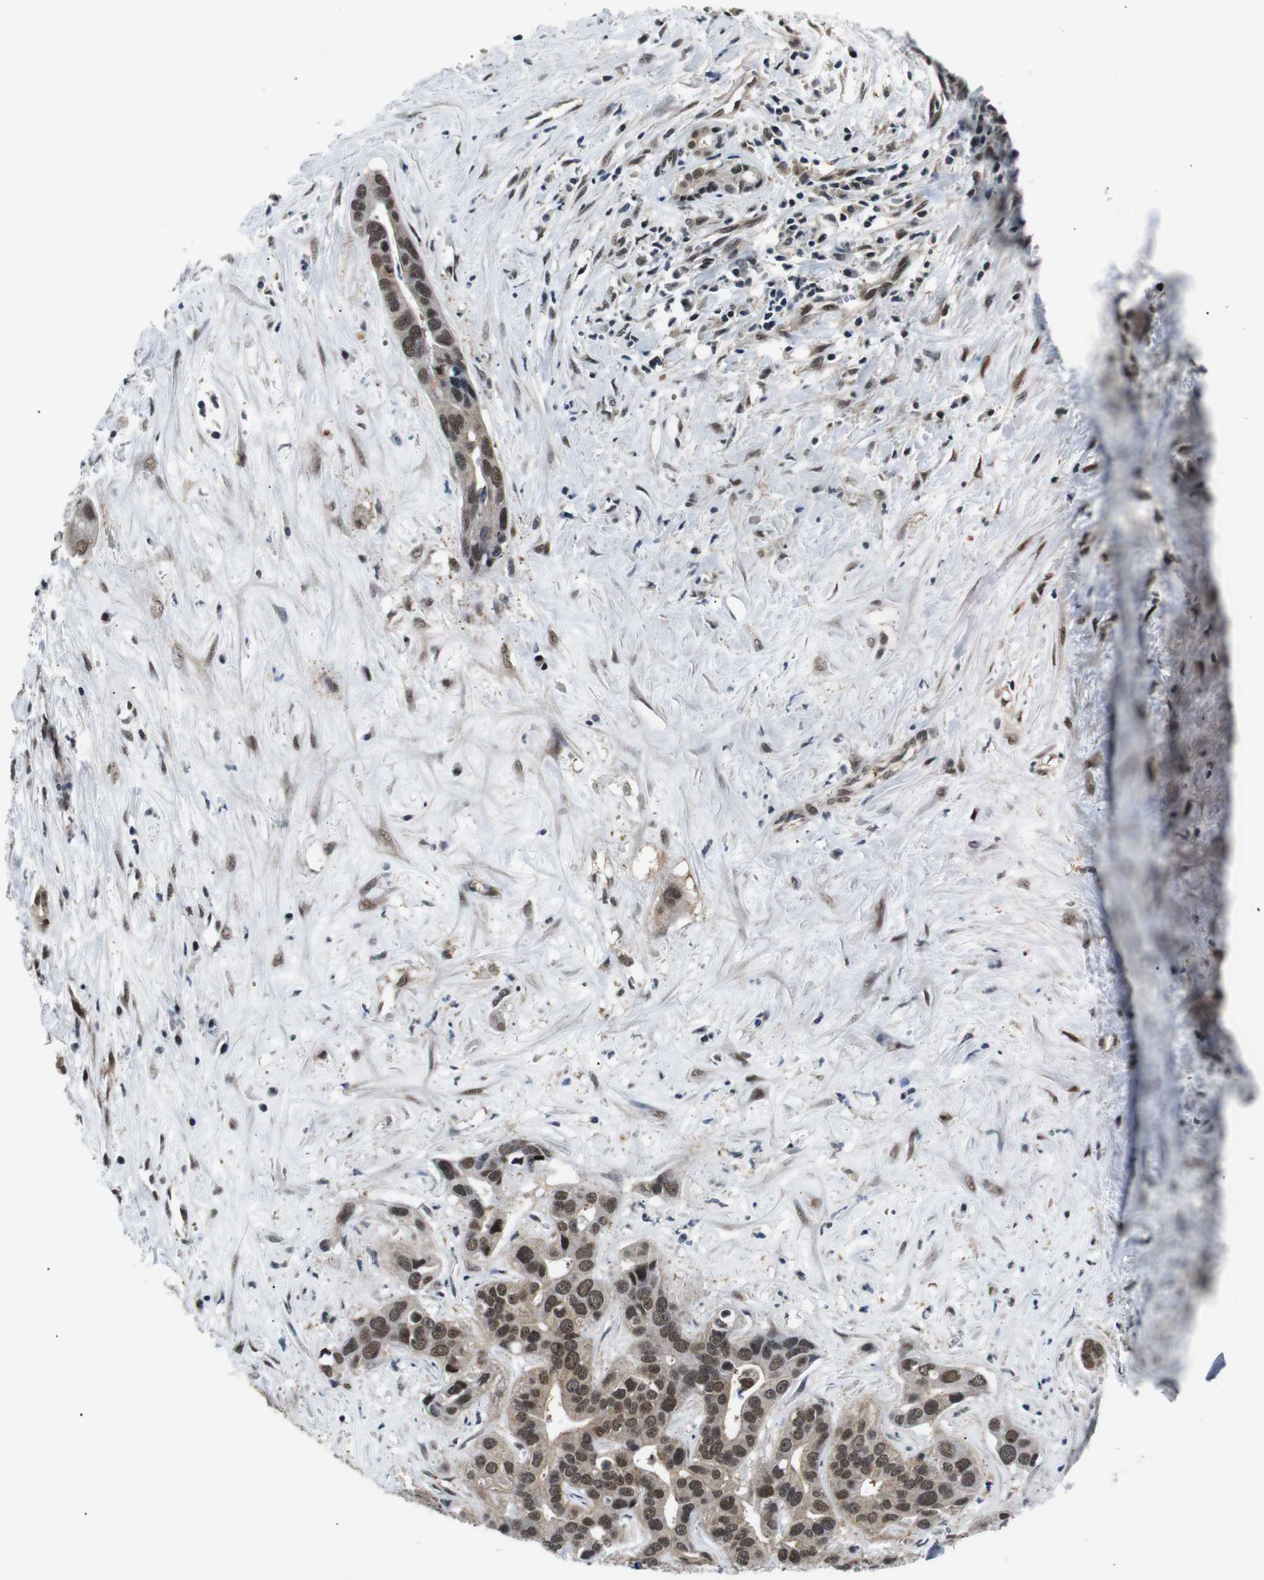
{"staining": {"intensity": "moderate", "quantity": ">75%", "location": "cytoplasmic/membranous,nuclear"}, "tissue": "liver cancer", "cell_type": "Tumor cells", "image_type": "cancer", "snomed": [{"axis": "morphology", "description": "Cholangiocarcinoma"}, {"axis": "topography", "description": "Liver"}], "caption": "About >75% of tumor cells in cholangiocarcinoma (liver) display moderate cytoplasmic/membranous and nuclear protein expression as visualized by brown immunohistochemical staining.", "gene": "SKP1", "patient": {"sex": "female", "age": 65}}